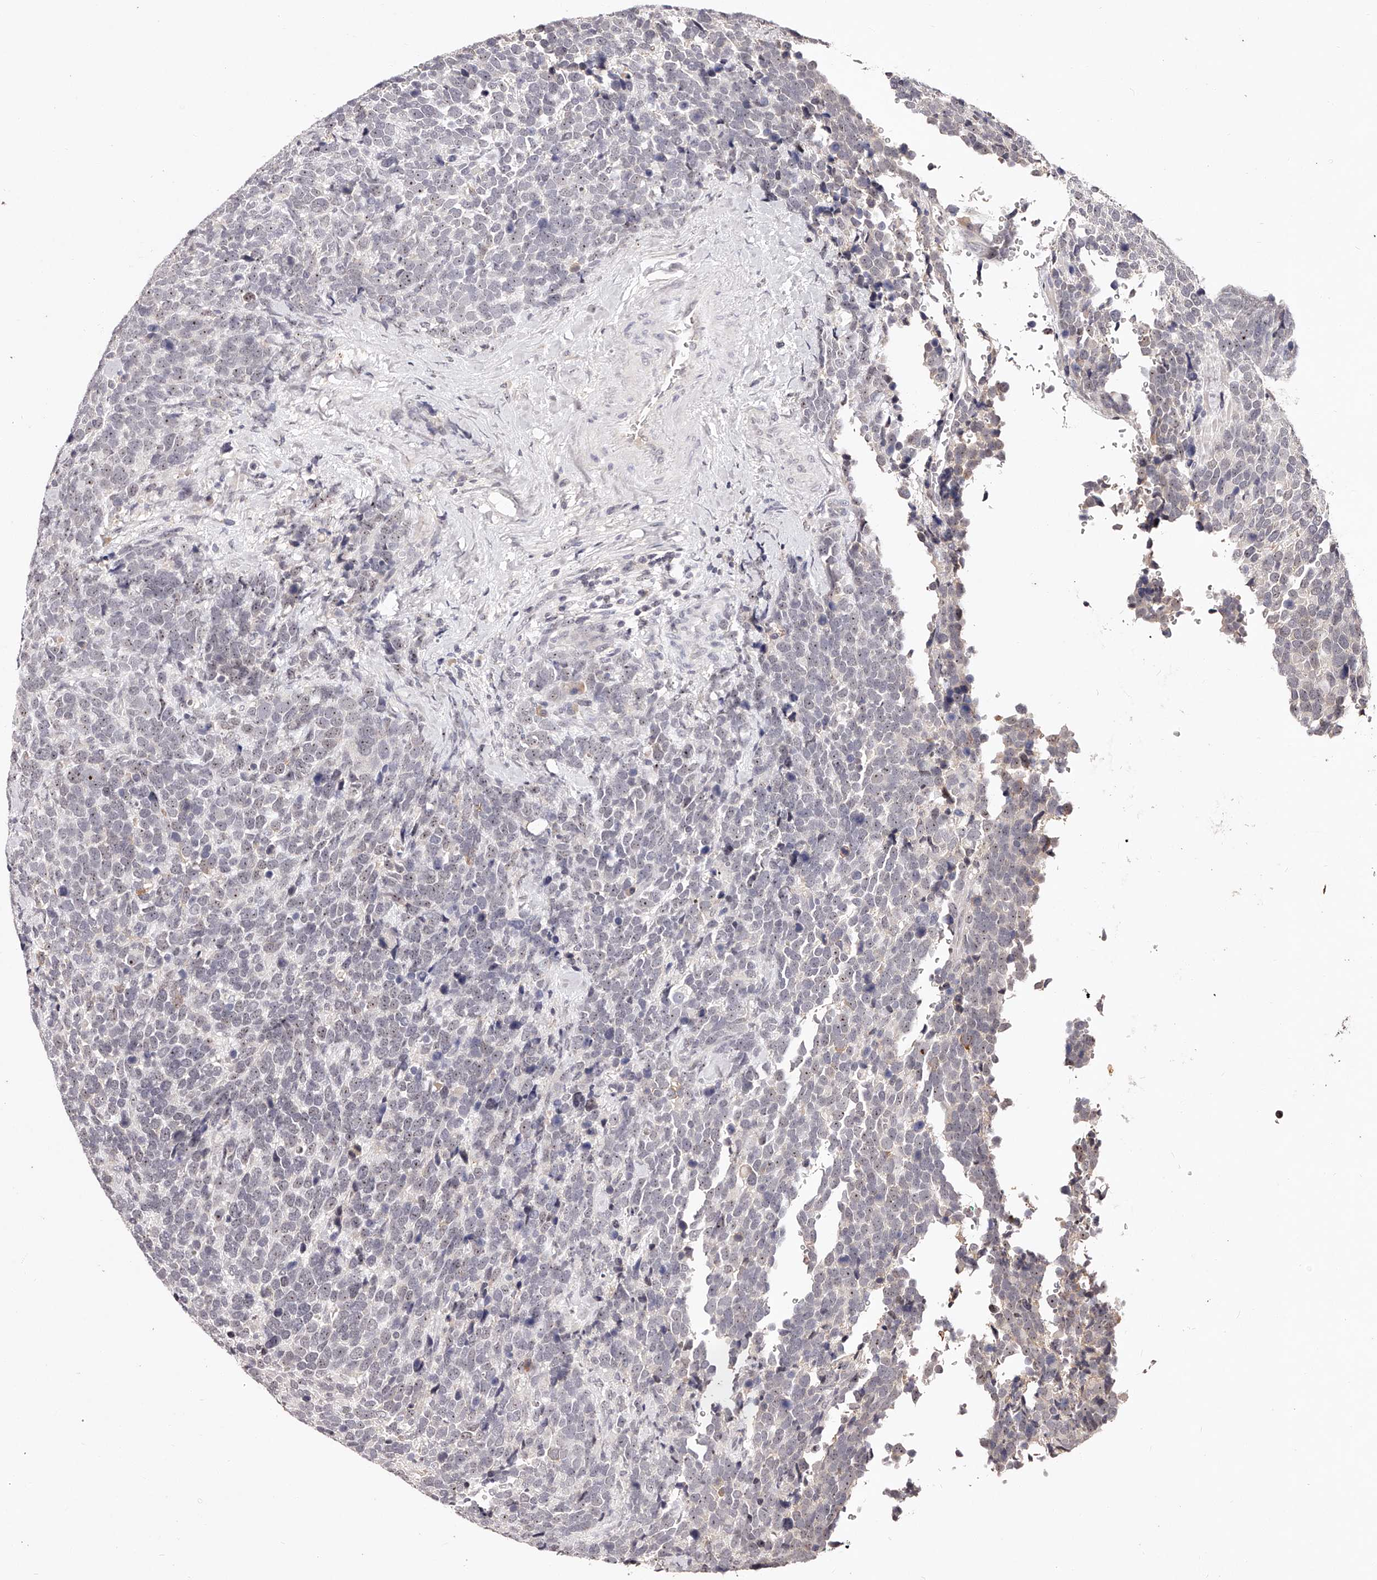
{"staining": {"intensity": "negative", "quantity": "none", "location": "none"}, "tissue": "urothelial cancer", "cell_type": "Tumor cells", "image_type": "cancer", "snomed": [{"axis": "morphology", "description": "Urothelial carcinoma, High grade"}, {"axis": "topography", "description": "Urinary bladder"}], "caption": "Immunohistochemistry (IHC) image of urothelial carcinoma (high-grade) stained for a protein (brown), which displays no positivity in tumor cells.", "gene": "PHACTR1", "patient": {"sex": "female", "age": 82}}